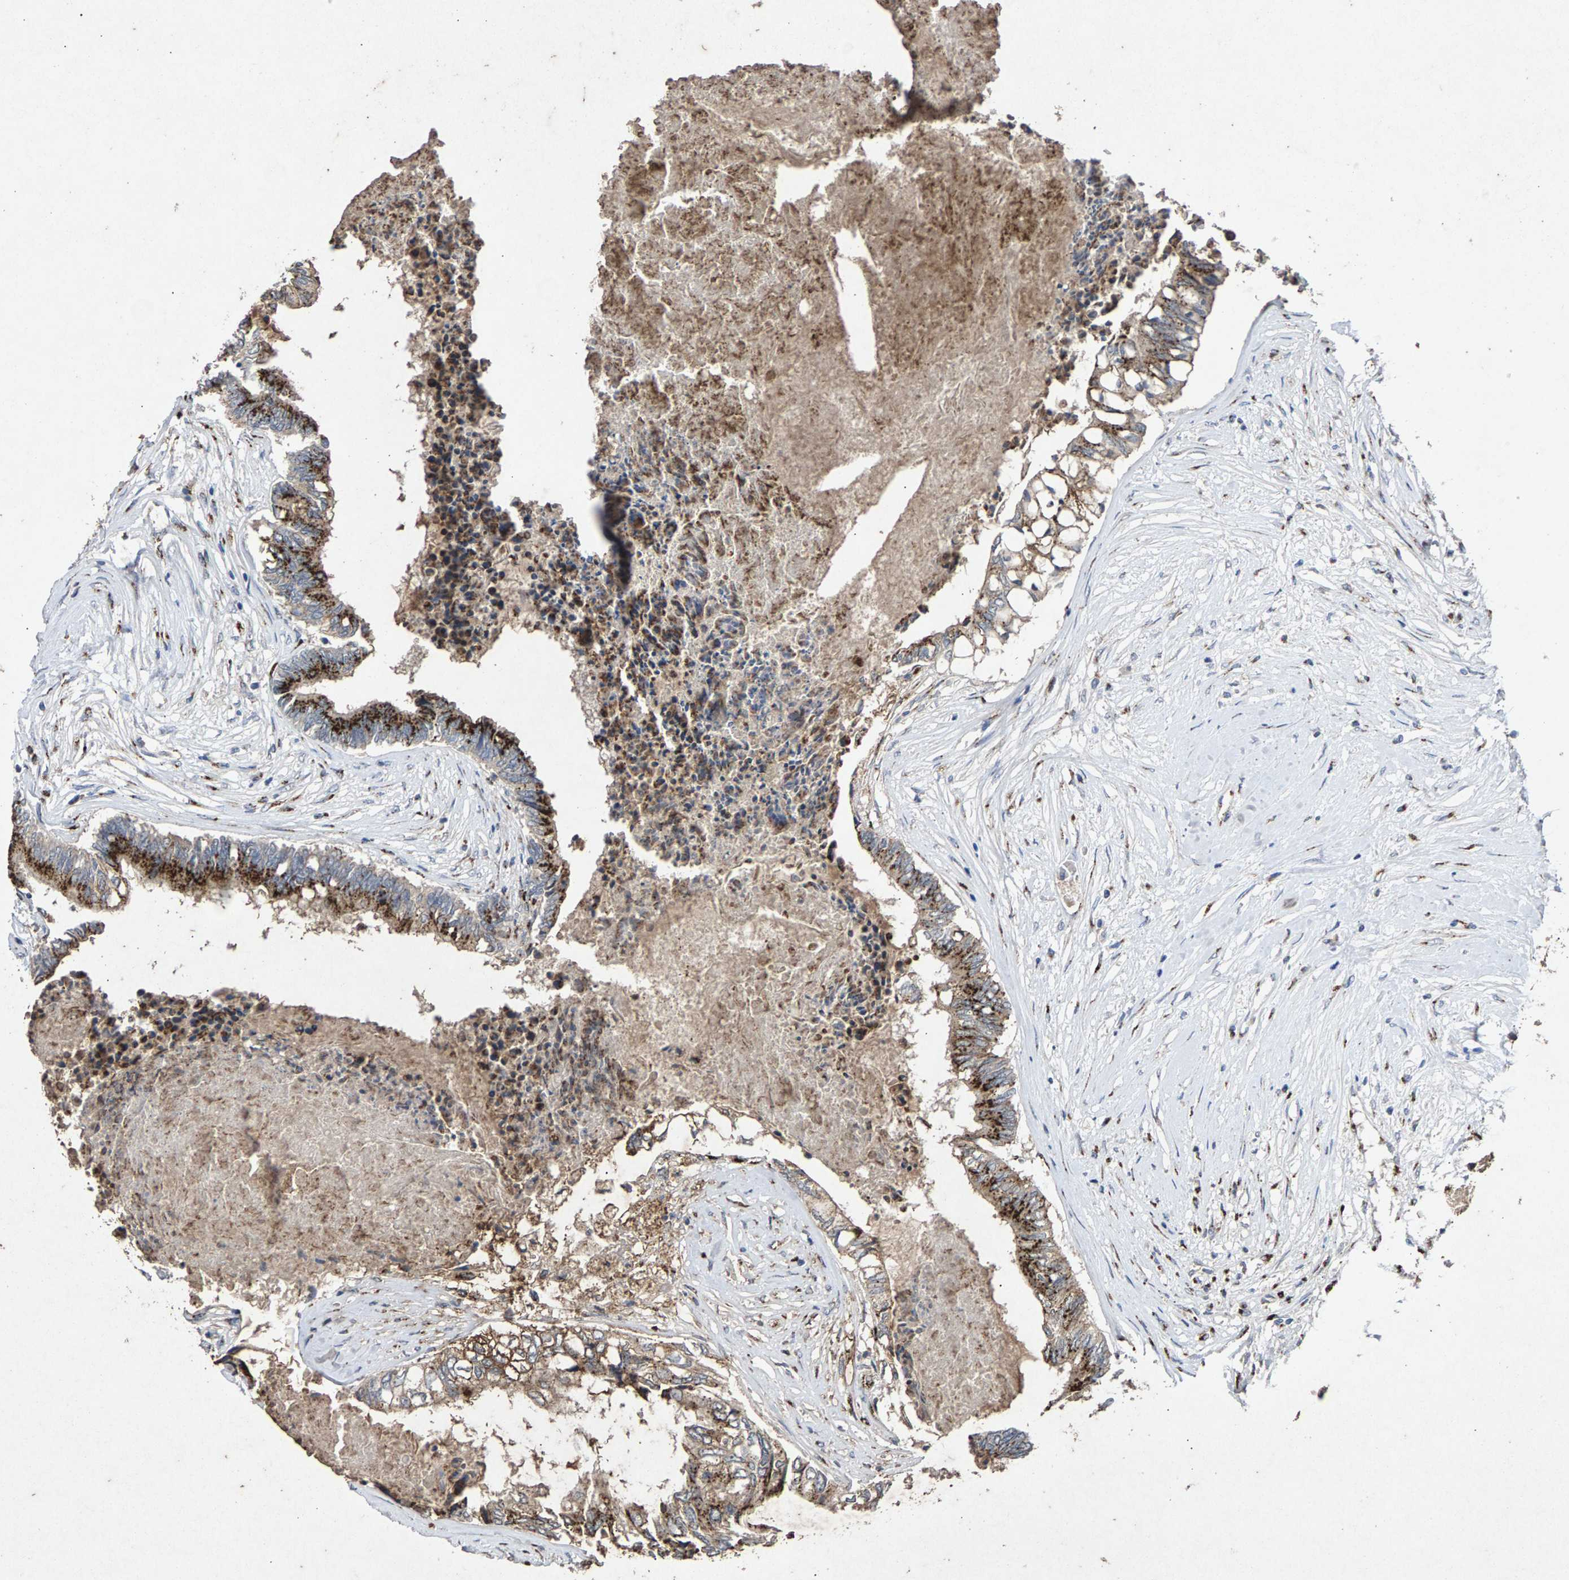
{"staining": {"intensity": "strong", "quantity": ">75%", "location": "cytoplasmic/membranous"}, "tissue": "colorectal cancer", "cell_type": "Tumor cells", "image_type": "cancer", "snomed": [{"axis": "morphology", "description": "Adenocarcinoma, NOS"}, {"axis": "topography", "description": "Rectum"}], "caption": "Human colorectal cancer (adenocarcinoma) stained with a brown dye displays strong cytoplasmic/membranous positive expression in approximately >75% of tumor cells.", "gene": "MAN2A1", "patient": {"sex": "male", "age": 63}}